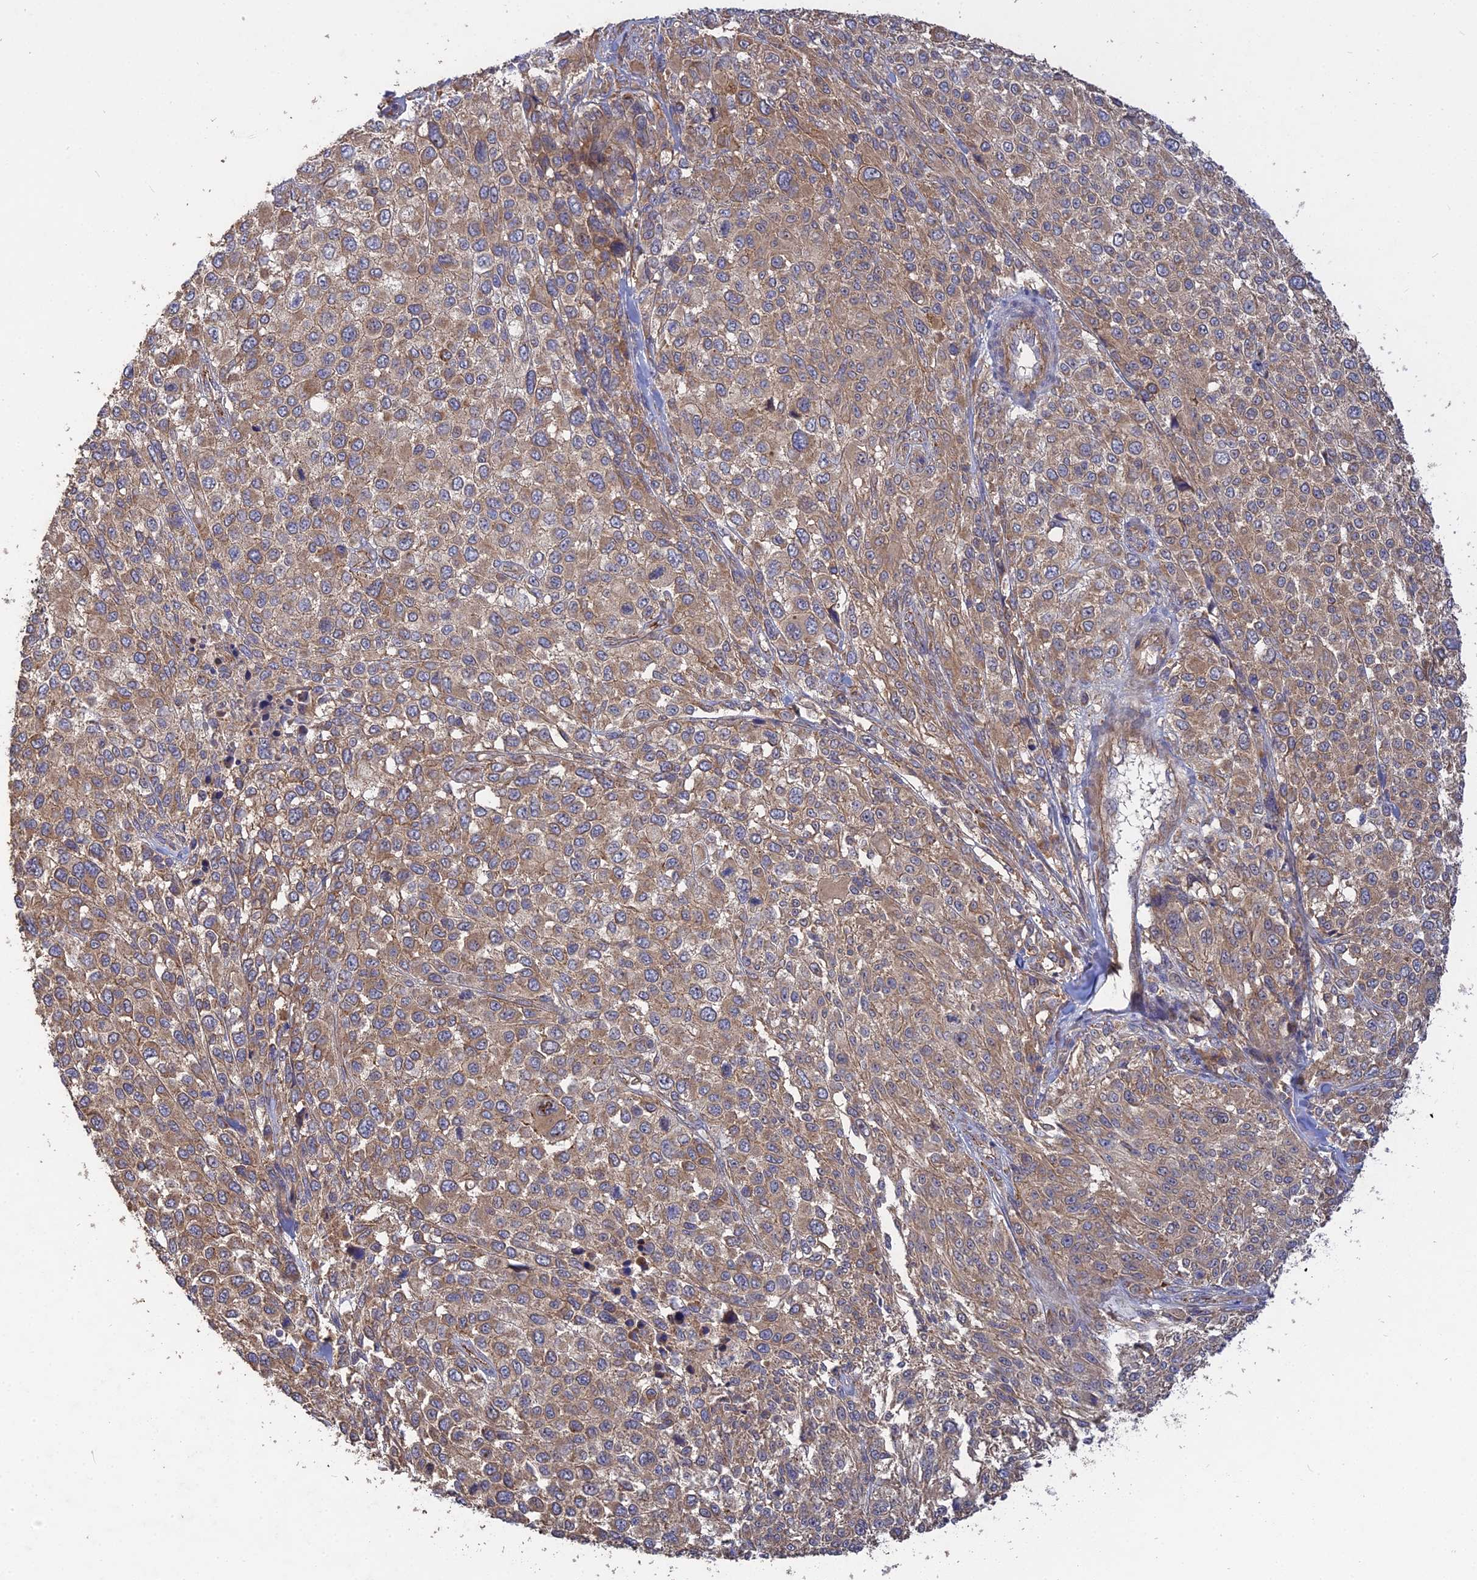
{"staining": {"intensity": "weak", "quantity": ">75%", "location": "cytoplasmic/membranous"}, "tissue": "melanoma", "cell_type": "Tumor cells", "image_type": "cancer", "snomed": [{"axis": "morphology", "description": "Malignant melanoma, NOS"}, {"axis": "topography", "description": "Skin of trunk"}], "caption": "Weak cytoplasmic/membranous staining for a protein is seen in approximately >75% of tumor cells of melanoma using immunohistochemistry.", "gene": "ARHGAP40", "patient": {"sex": "male", "age": 71}}